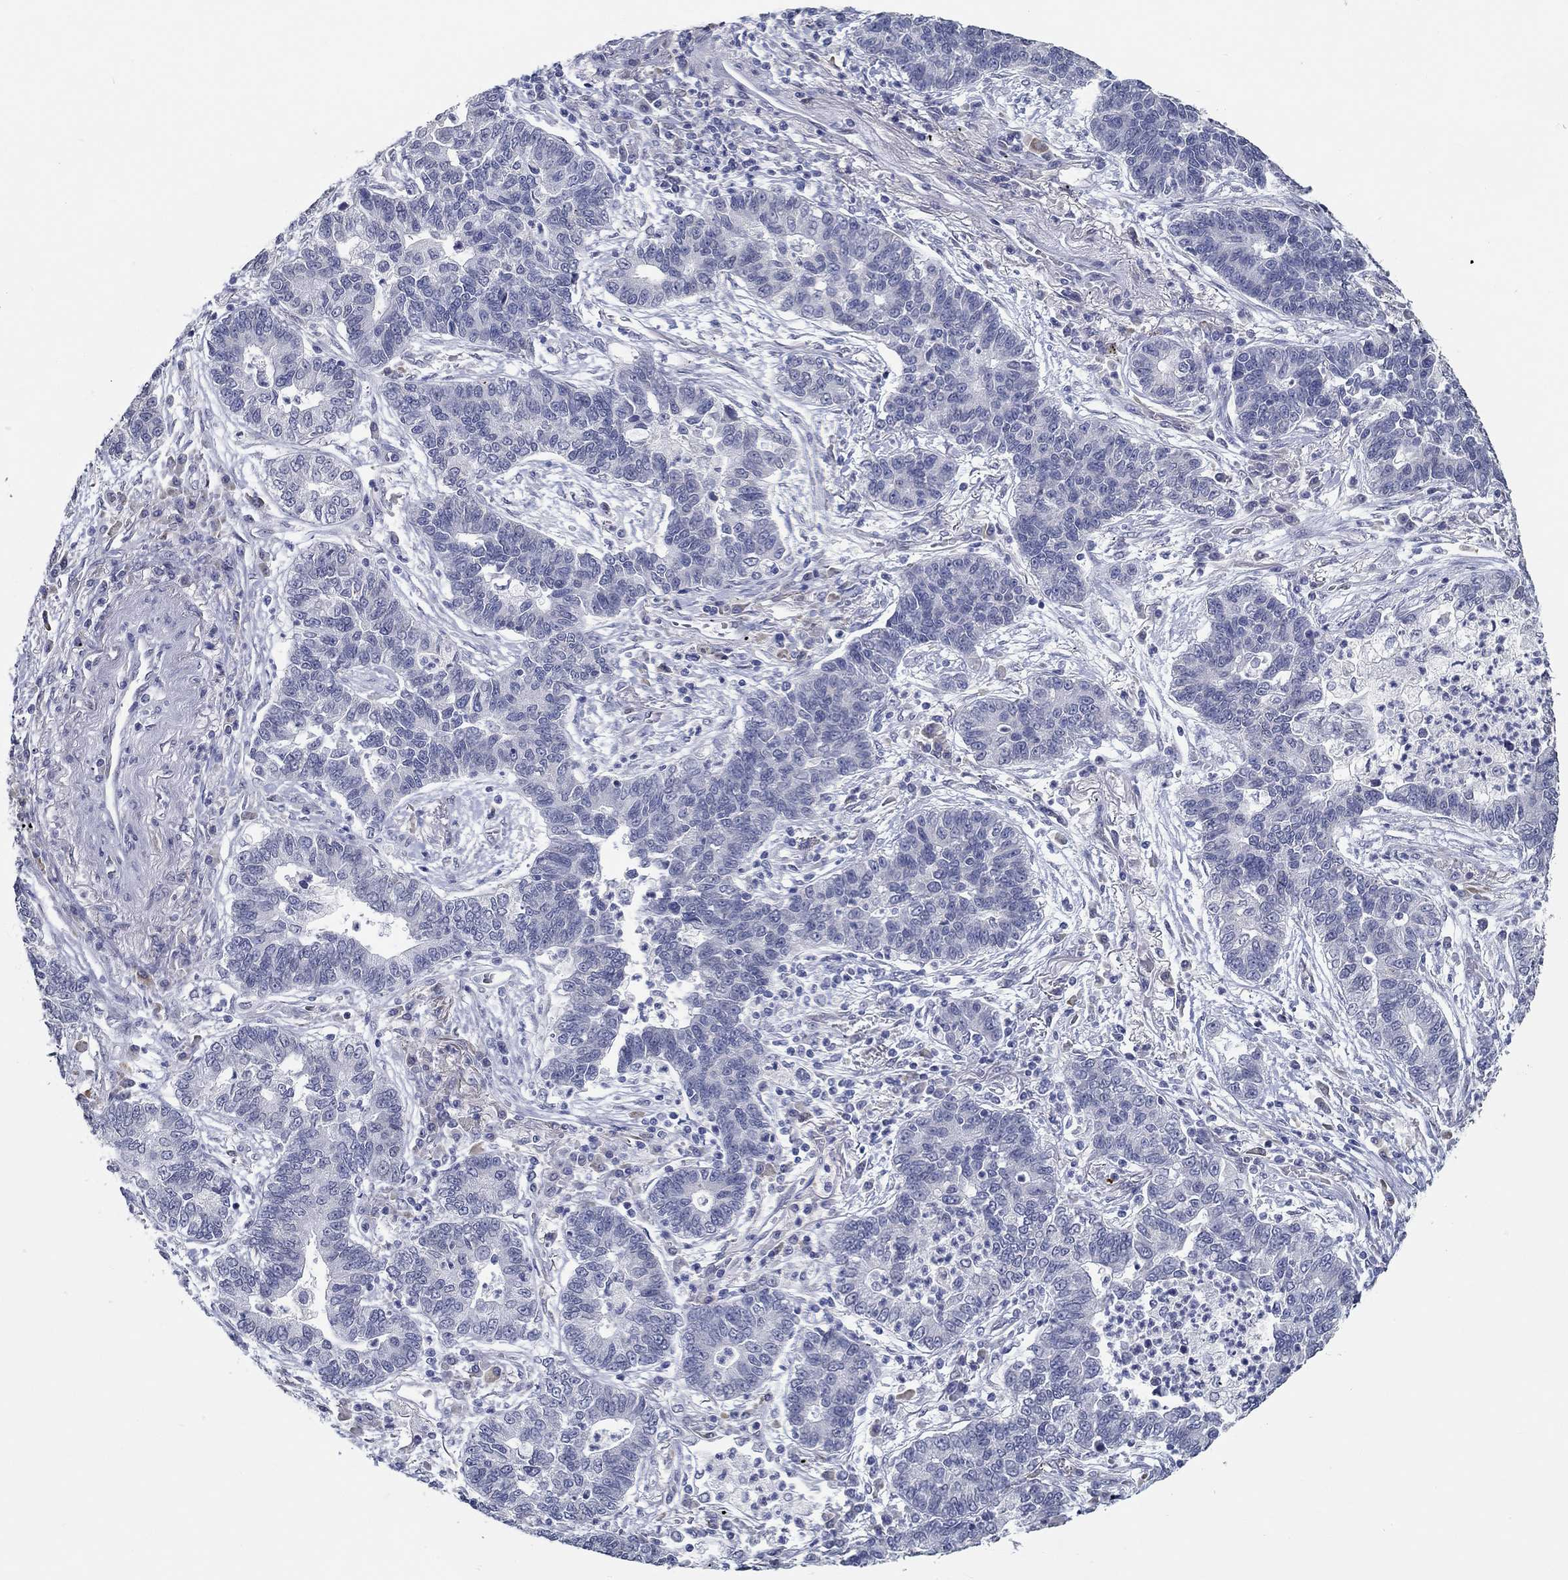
{"staining": {"intensity": "negative", "quantity": "none", "location": "none"}, "tissue": "lung cancer", "cell_type": "Tumor cells", "image_type": "cancer", "snomed": [{"axis": "morphology", "description": "Adenocarcinoma, NOS"}, {"axis": "topography", "description": "Lung"}], "caption": "This is a histopathology image of immunohistochemistry staining of lung cancer, which shows no staining in tumor cells.", "gene": "NUP155", "patient": {"sex": "female", "age": 57}}